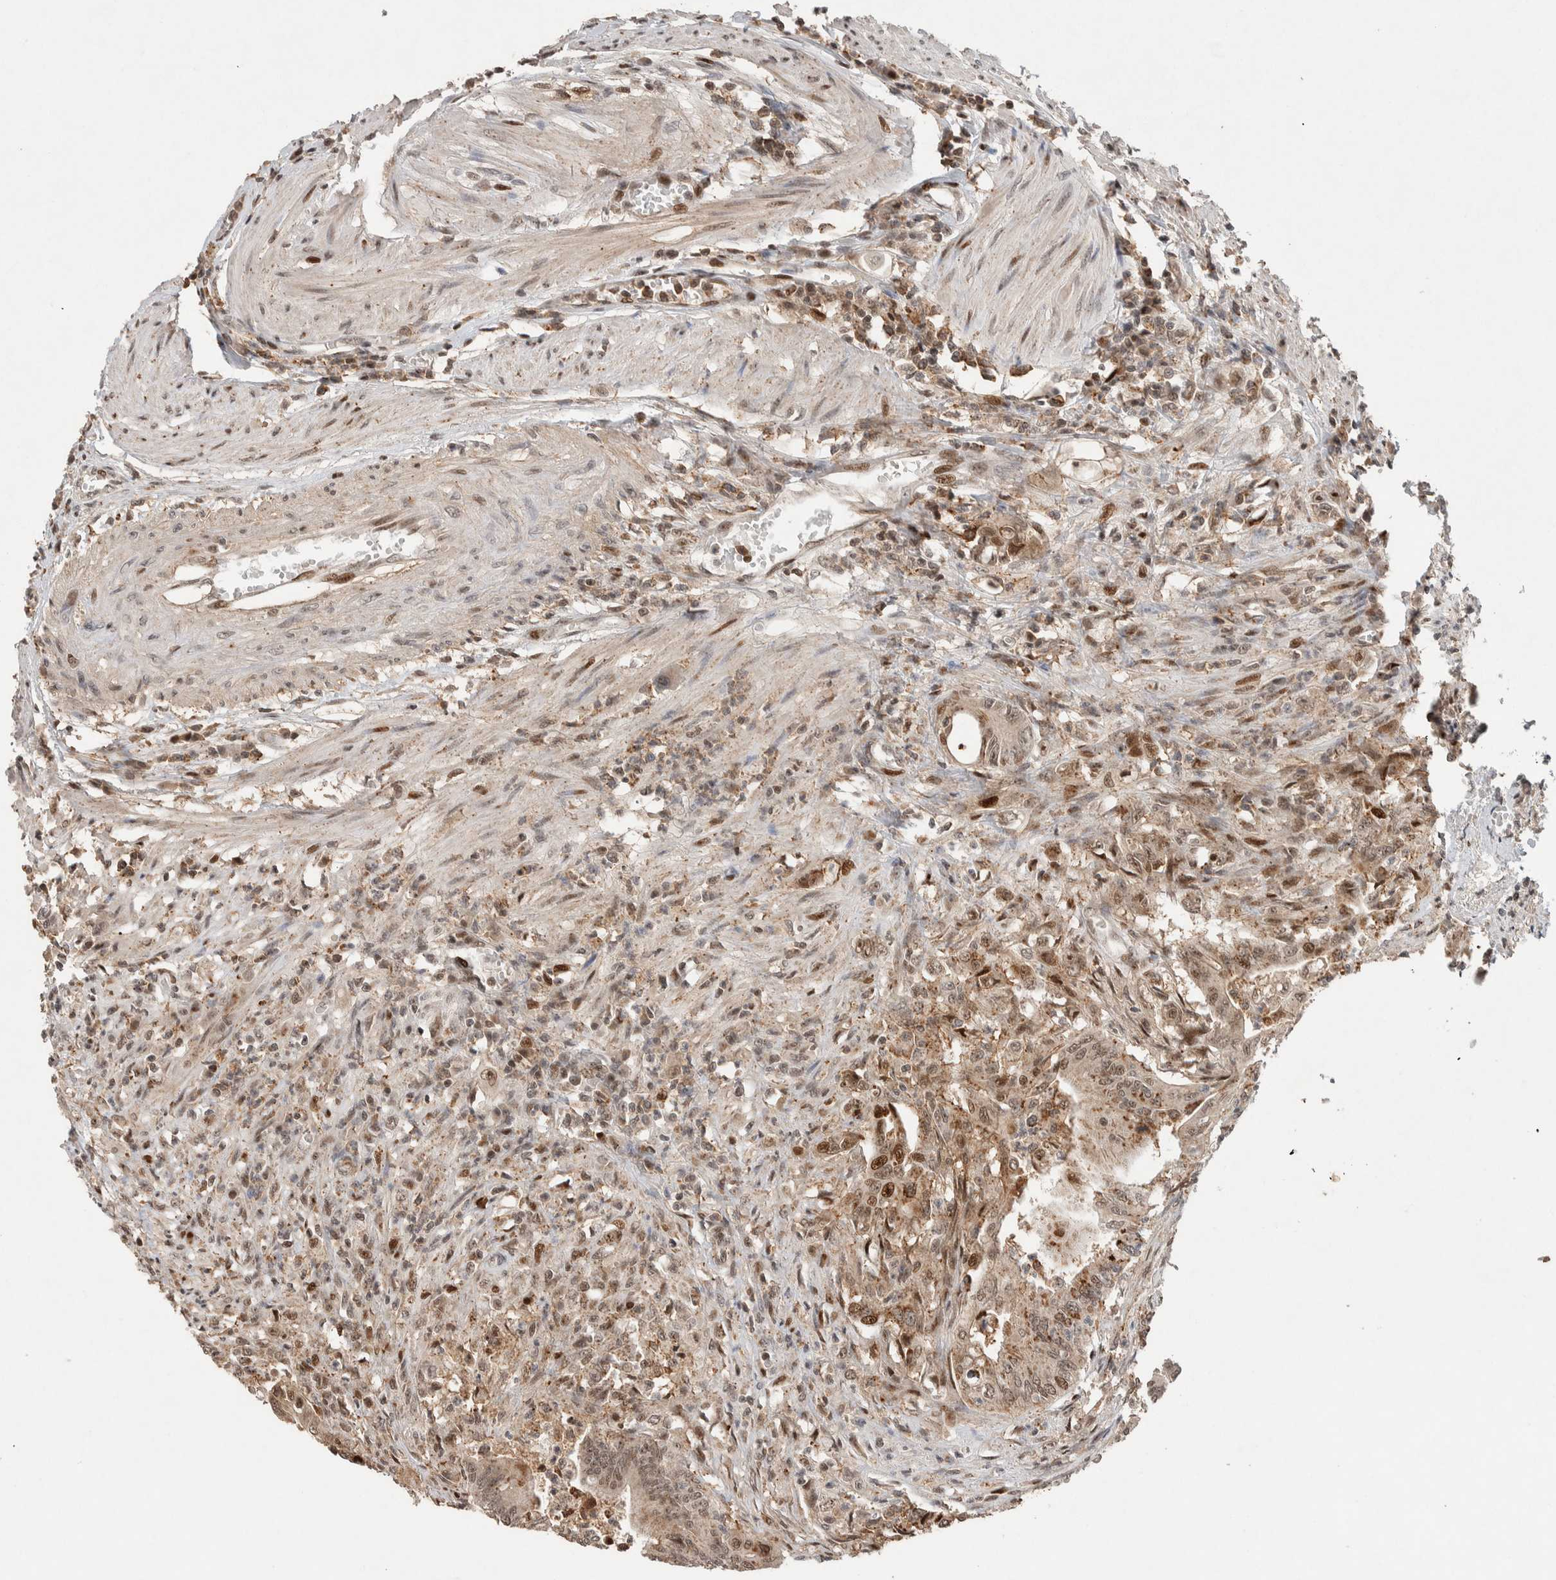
{"staining": {"intensity": "weak", "quantity": "25%-75%", "location": "nuclear"}, "tissue": "colorectal cancer", "cell_type": "Tumor cells", "image_type": "cancer", "snomed": [{"axis": "morphology", "description": "Adenoma, NOS"}, {"axis": "morphology", "description": "Adenocarcinoma, NOS"}, {"axis": "topography", "description": "Colon"}], "caption": "An image of colorectal adenocarcinoma stained for a protein reveals weak nuclear brown staining in tumor cells.", "gene": "ZNF521", "patient": {"sex": "male", "age": 79}}